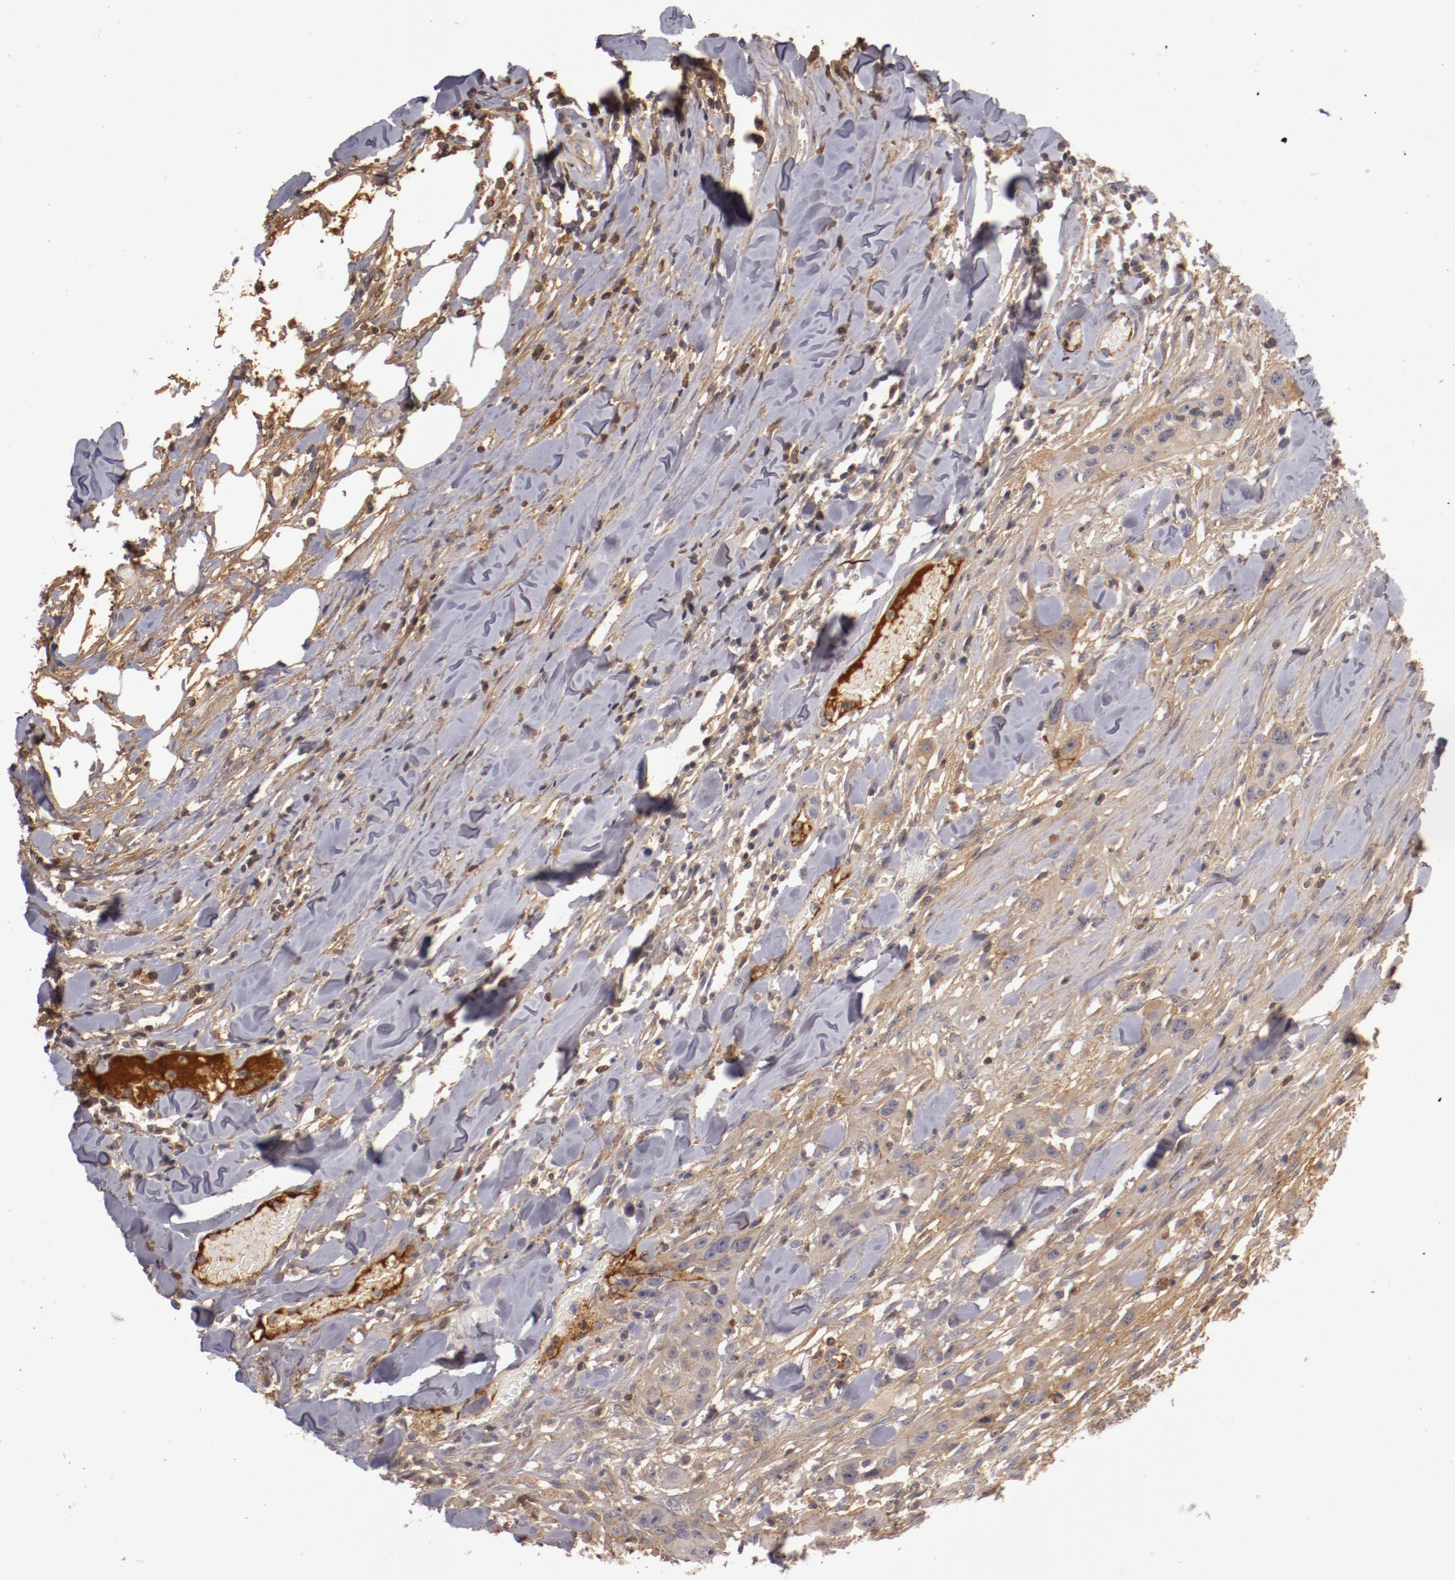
{"staining": {"intensity": "weak", "quantity": "25%-75%", "location": "cytoplasmic/membranous"}, "tissue": "head and neck cancer", "cell_type": "Tumor cells", "image_type": "cancer", "snomed": [{"axis": "morphology", "description": "Neoplasm, malignant, NOS"}, {"axis": "topography", "description": "Salivary gland"}, {"axis": "topography", "description": "Head-Neck"}], "caption": "Immunohistochemistry image of neoplastic tissue: head and neck cancer (neoplasm (malignant)) stained using IHC shows low levels of weak protein expression localized specifically in the cytoplasmic/membranous of tumor cells, appearing as a cytoplasmic/membranous brown color.", "gene": "MBL2", "patient": {"sex": "male", "age": 43}}